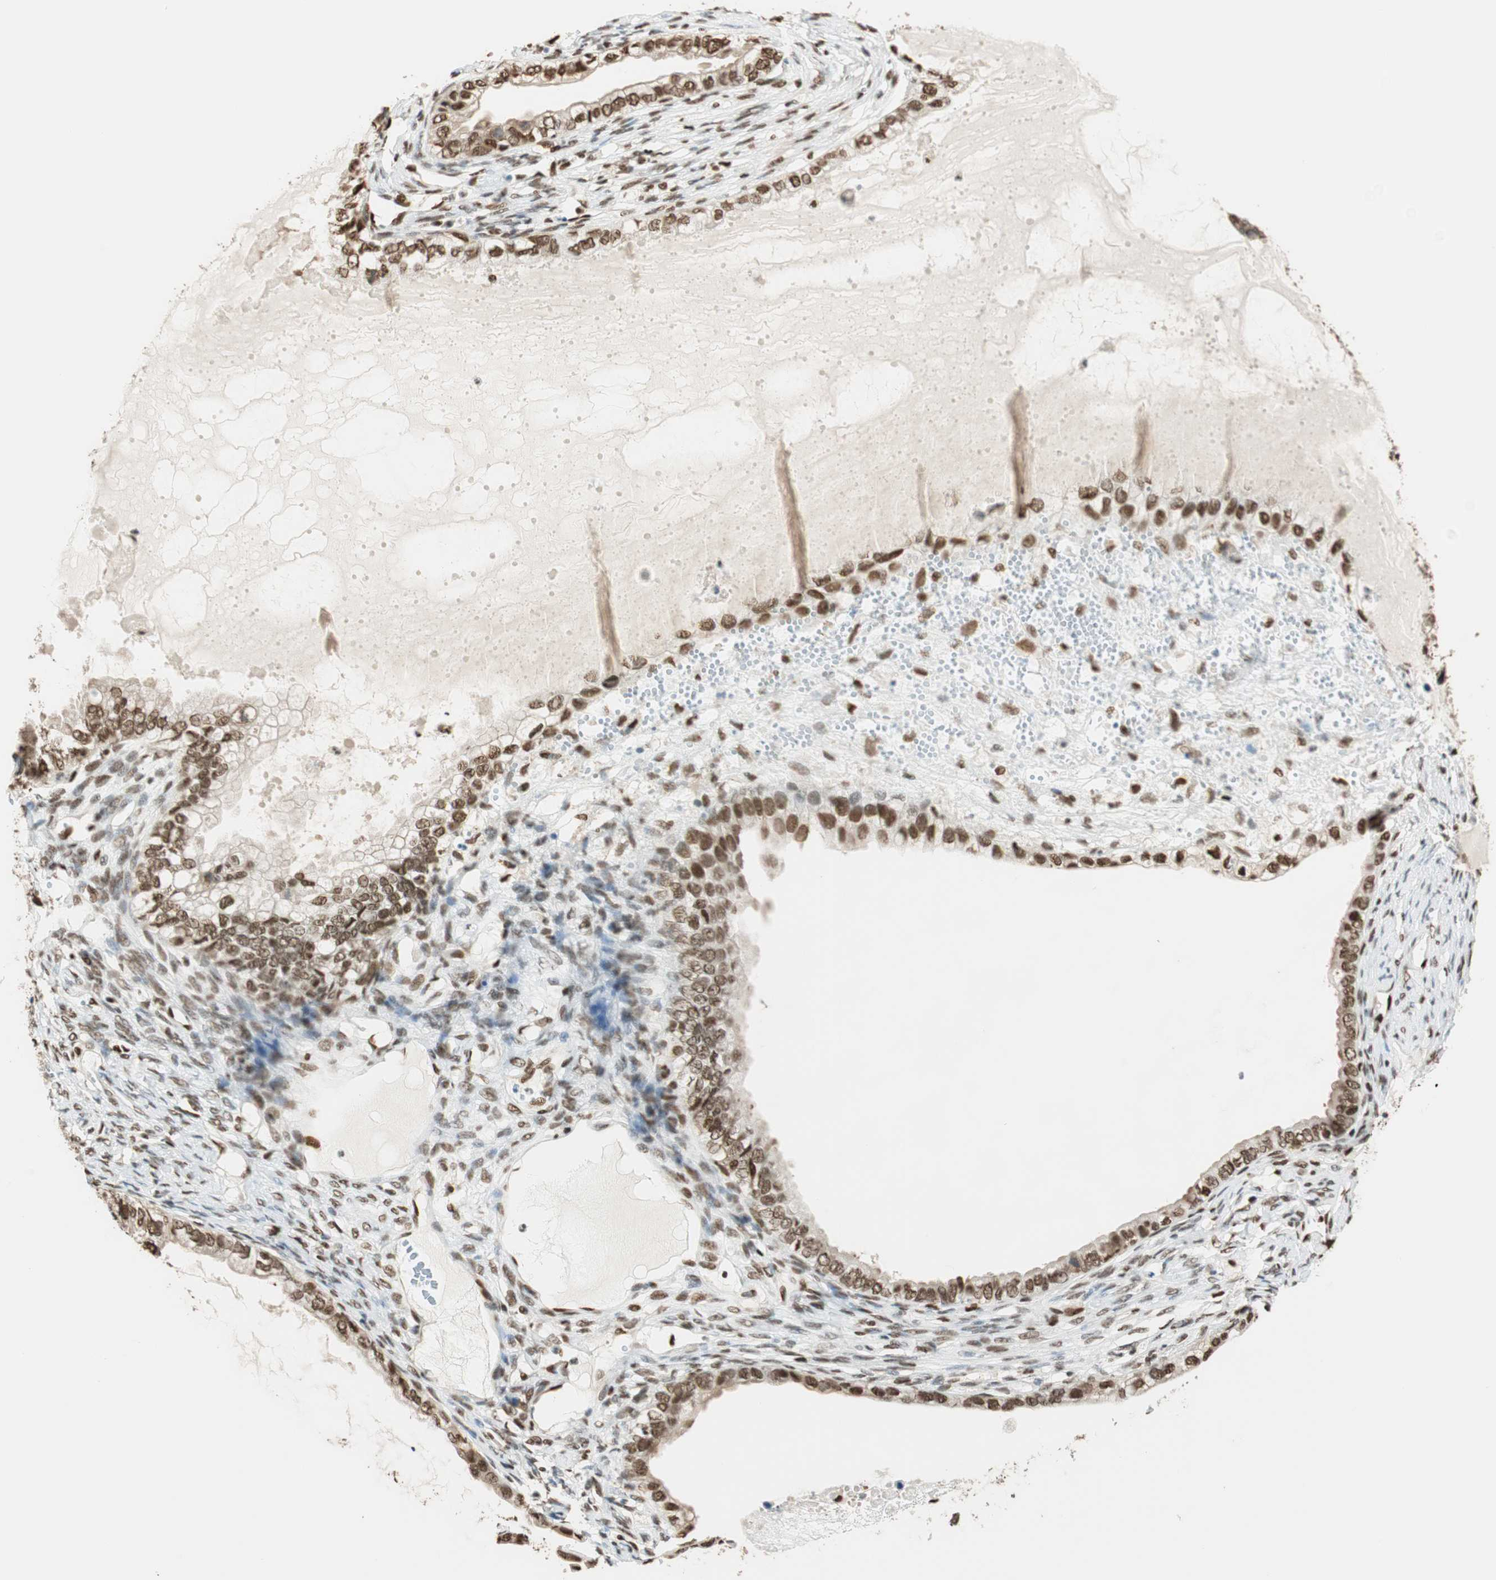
{"staining": {"intensity": "moderate", "quantity": "25%-75%", "location": "nuclear"}, "tissue": "ovarian cancer", "cell_type": "Tumor cells", "image_type": "cancer", "snomed": [{"axis": "morphology", "description": "Cystadenocarcinoma, mucinous, NOS"}, {"axis": "topography", "description": "Ovary"}], "caption": "Ovarian cancer (mucinous cystadenocarcinoma) stained for a protein (brown) reveals moderate nuclear positive staining in about 25%-75% of tumor cells.", "gene": "FANCG", "patient": {"sex": "female", "age": 80}}